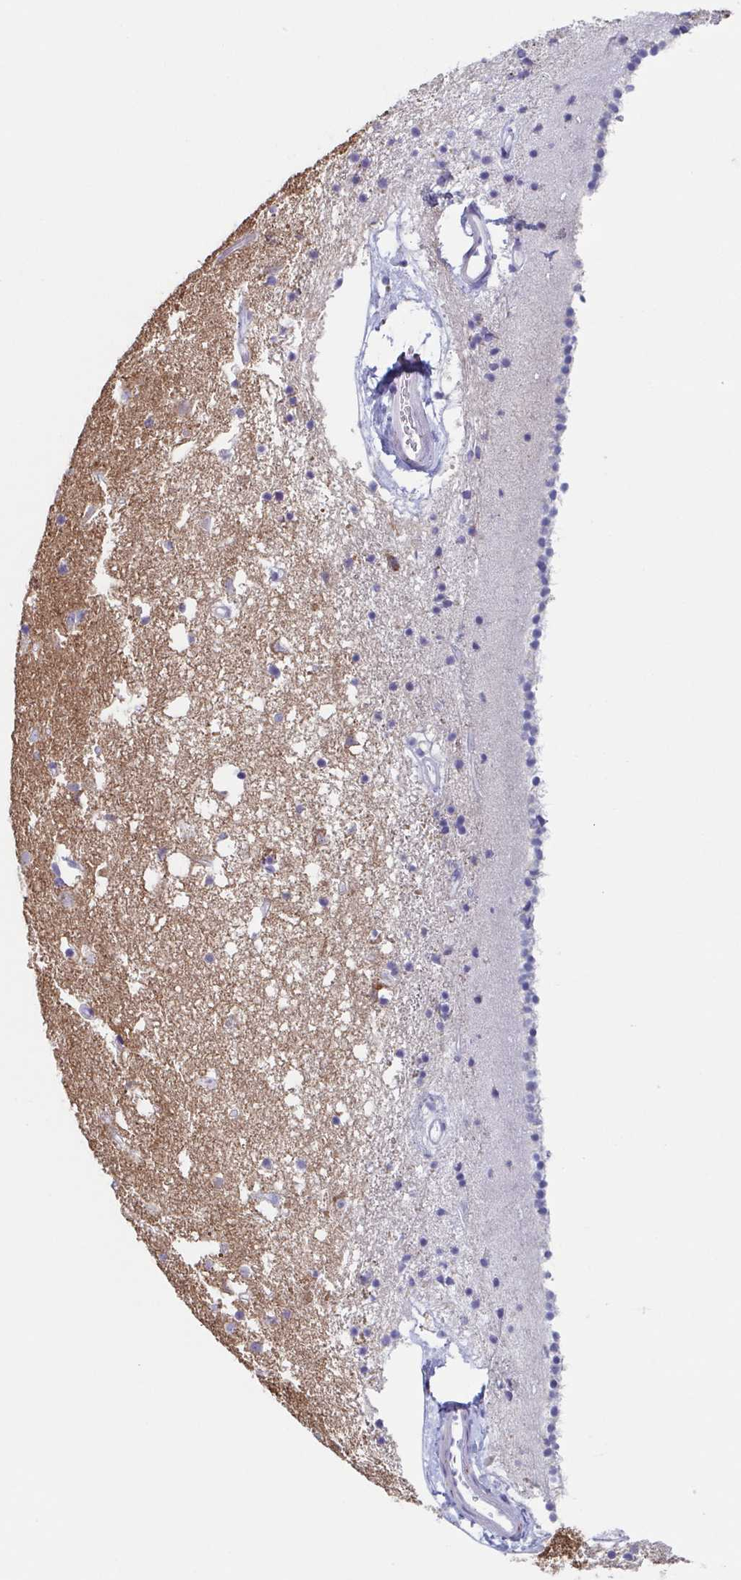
{"staining": {"intensity": "negative", "quantity": "none", "location": "none"}, "tissue": "caudate", "cell_type": "Glial cells", "image_type": "normal", "snomed": [{"axis": "morphology", "description": "Normal tissue, NOS"}, {"axis": "topography", "description": "Lateral ventricle wall"}], "caption": "A high-resolution image shows IHC staining of benign caudate, which demonstrates no significant positivity in glial cells. Brightfield microscopy of immunohistochemistry (IHC) stained with DAB (brown) and hematoxylin (blue), captured at high magnification.", "gene": "TAGLN3", "patient": {"sex": "female", "age": 71}}